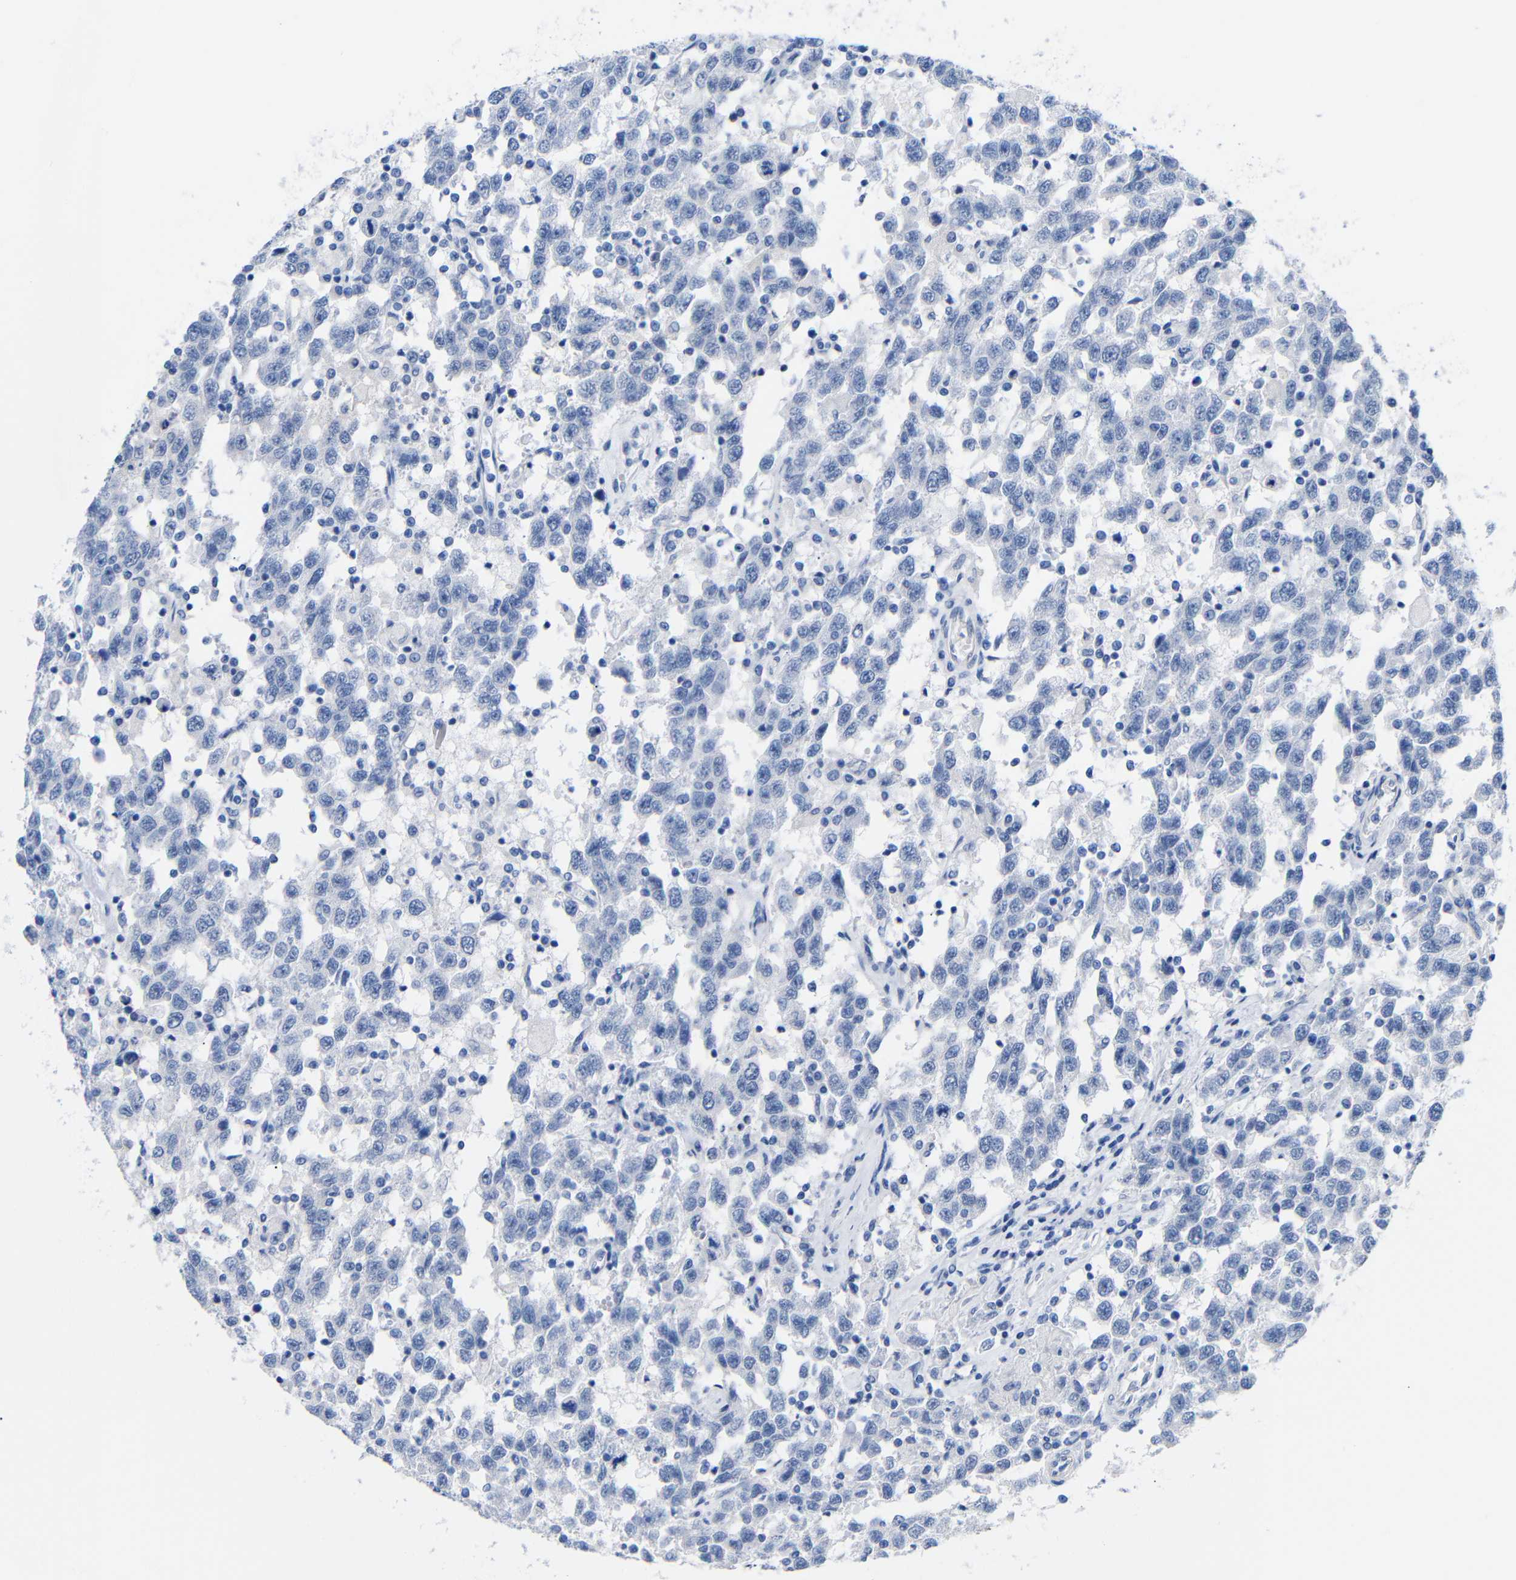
{"staining": {"intensity": "negative", "quantity": "none", "location": "none"}, "tissue": "testis cancer", "cell_type": "Tumor cells", "image_type": "cancer", "snomed": [{"axis": "morphology", "description": "Seminoma, NOS"}, {"axis": "topography", "description": "Testis"}], "caption": "Human testis seminoma stained for a protein using immunohistochemistry reveals no expression in tumor cells.", "gene": "CGNL1", "patient": {"sex": "male", "age": 41}}